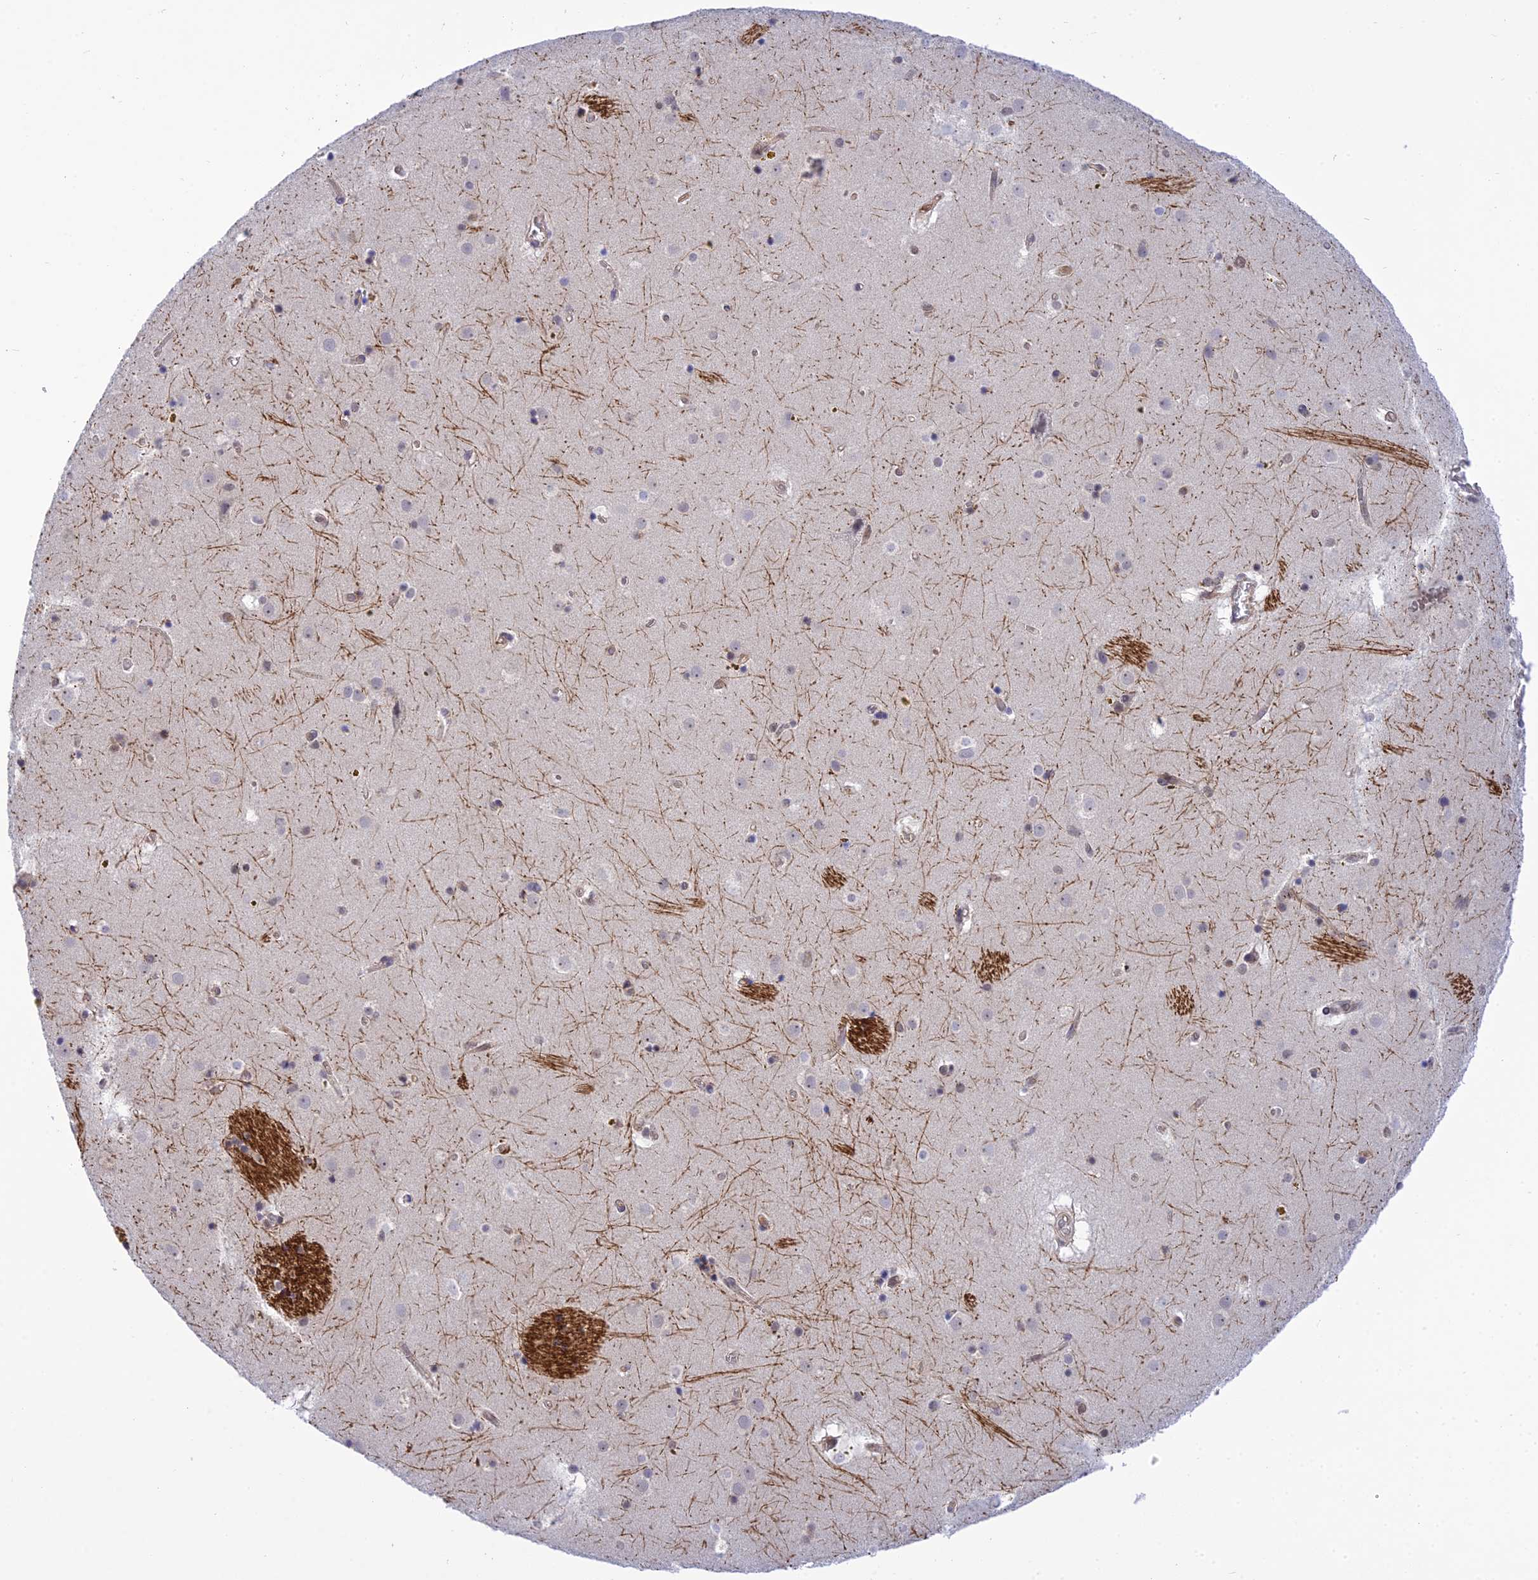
{"staining": {"intensity": "moderate", "quantity": "<25%", "location": "cytoplasmic/membranous"}, "tissue": "caudate", "cell_type": "Glial cells", "image_type": "normal", "snomed": [{"axis": "morphology", "description": "Normal tissue, NOS"}, {"axis": "topography", "description": "Lateral ventricle wall"}], "caption": "Caudate was stained to show a protein in brown. There is low levels of moderate cytoplasmic/membranous expression in about <25% of glial cells. The protein is shown in brown color, while the nuclei are stained blue.", "gene": "TCEA1", "patient": {"sex": "male", "age": 70}}